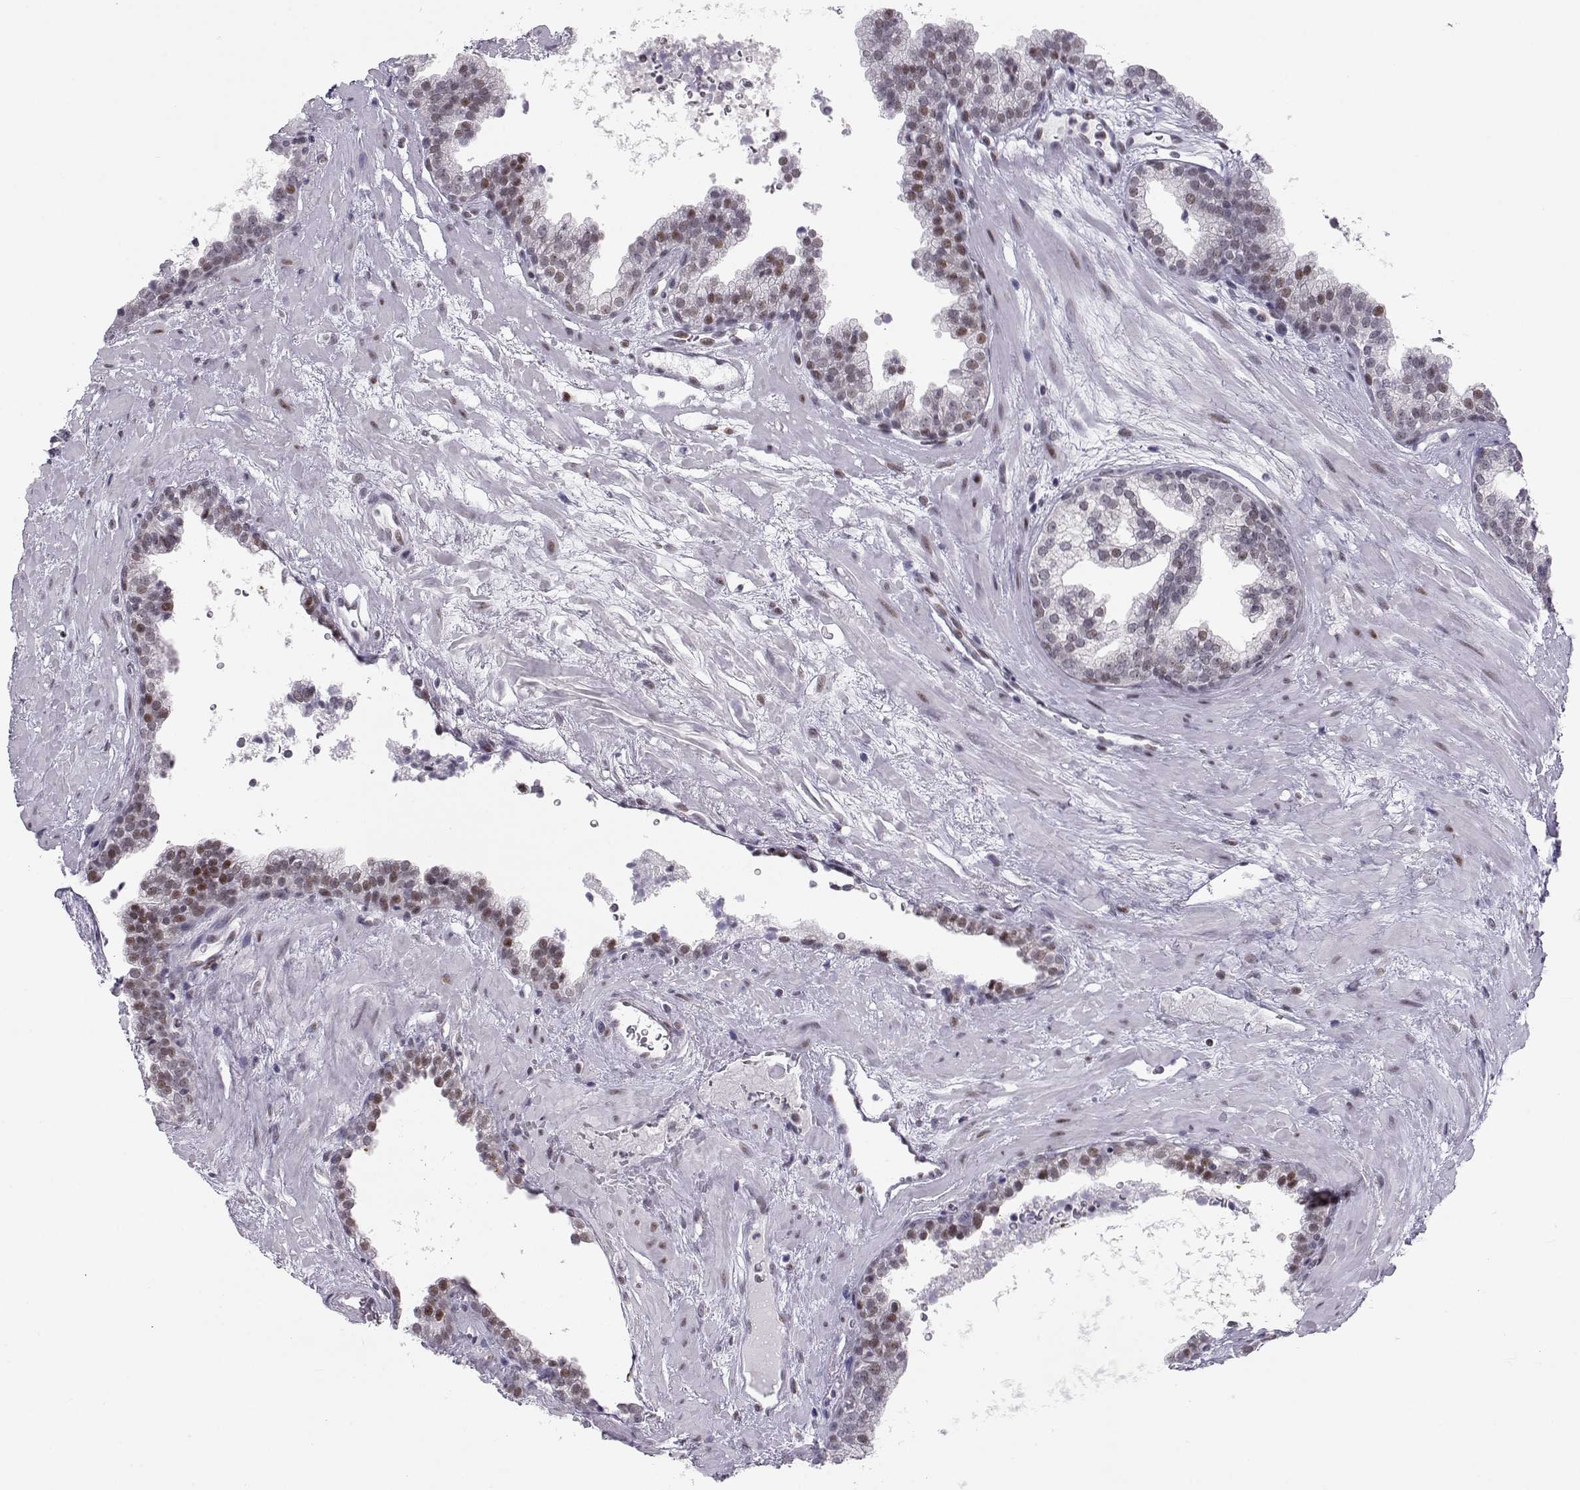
{"staining": {"intensity": "weak", "quantity": "<25%", "location": "nuclear"}, "tissue": "prostate cancer", "cell_type": "Tumor cells", "image_type": "cancer", "snomed": [{"axis": "morphology", "description": "Adenocarcinoma, NOS"}, {"axis": "topography", "description": "Prostate"}], "caption": "This image is of prostate cancer stained with IHC to label a protein in brown with the nuclei are counter-stained blue. There is no expression in tumor cells. (DAB immunohistochemistry (IHC) visualized using brightfield microscopy, high magnification).", "gene": "SIX6", "patient": {"sex": "male", "age": 66}}